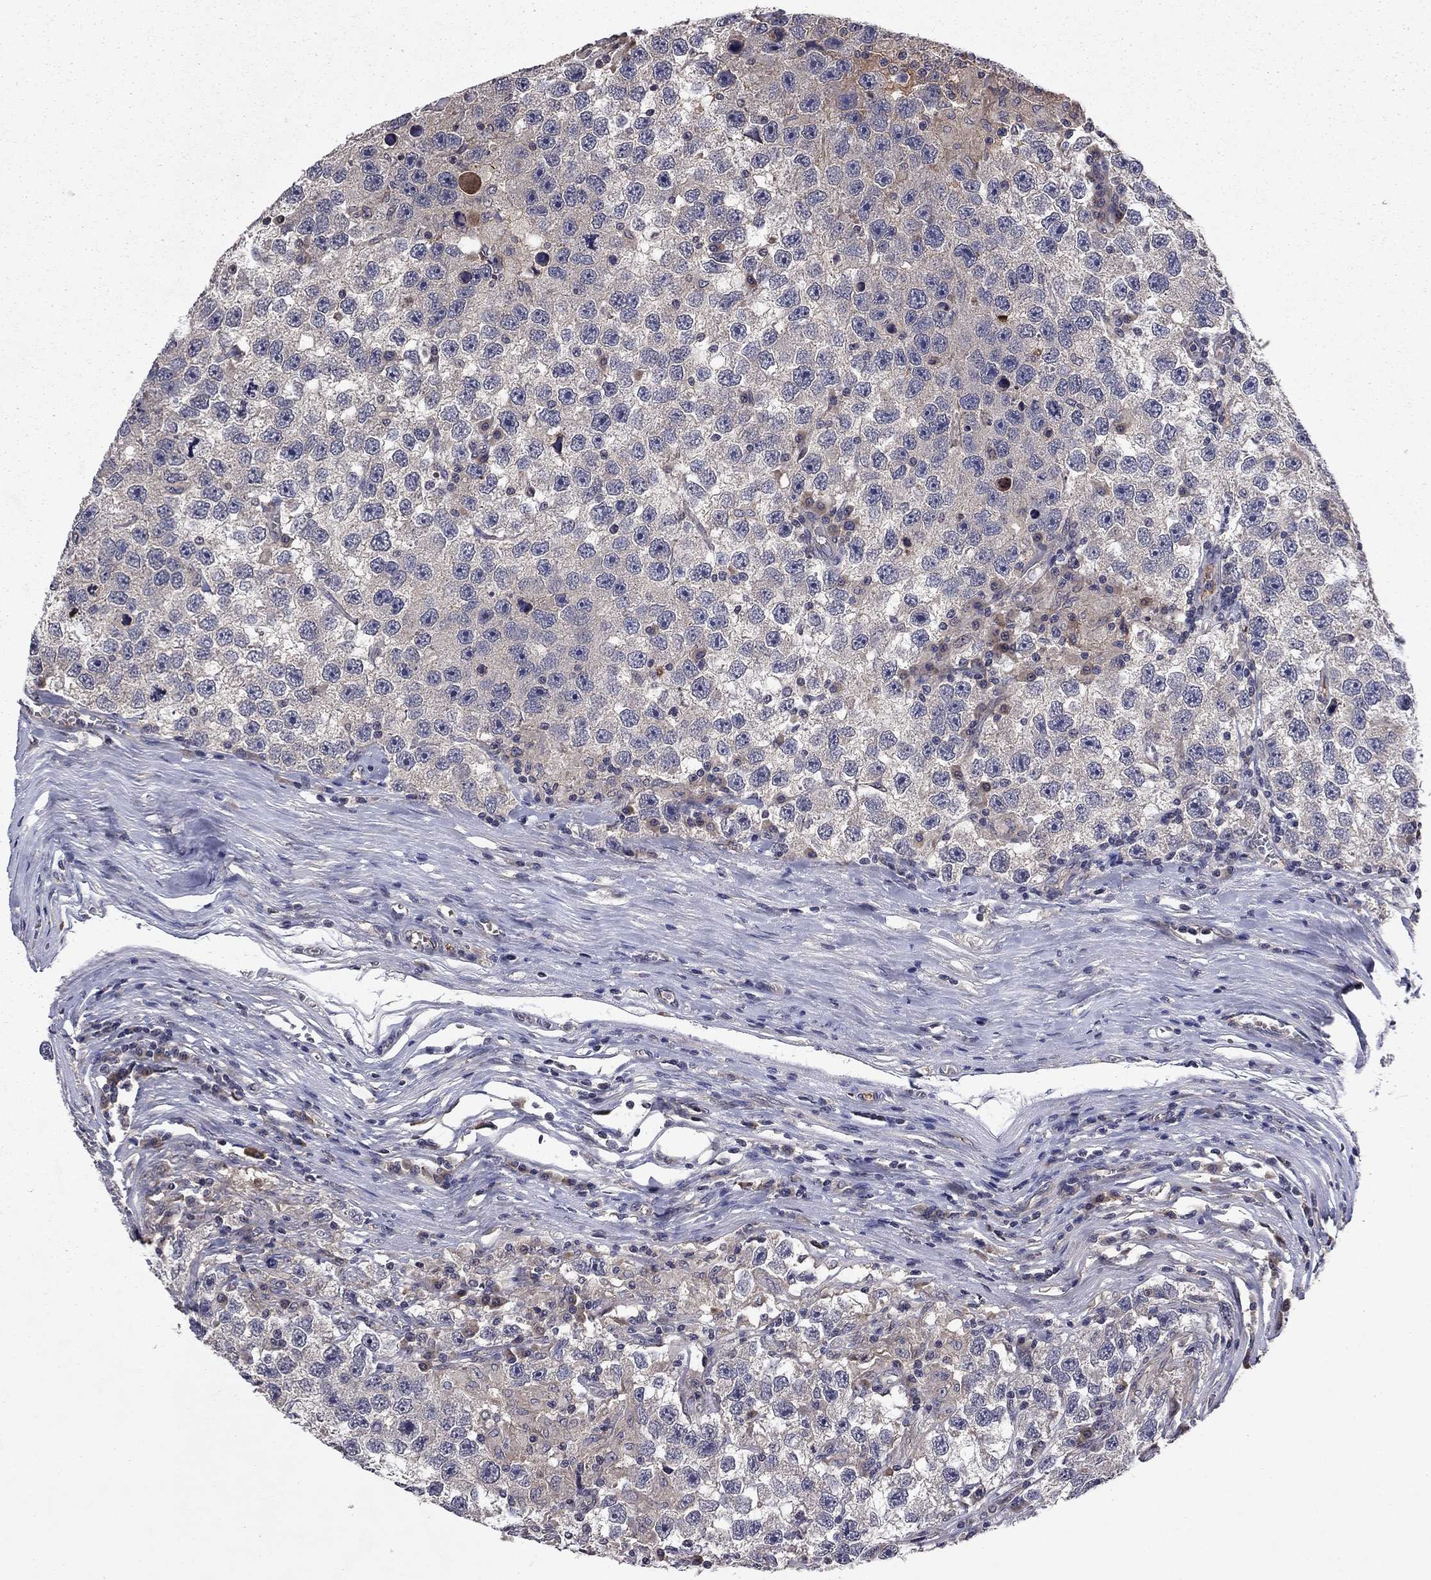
{"staining": {"intensity": "negative", "quantity": "none", "location": "none"}, "tissue": "testis cancer", "cell_type": "Tumor cells", "image_type": "cancer", "snomed": [{"axis": "morphology", "description": "Seminoma, NOS"}, {"axis": "topography", "description": "Testis"}], "caption": "Testis cancer (seminoma) was stained to show a protein in brown. There is no significant expression in tumor cells.", "gene": "PROS1", "patient": {"sex": "male", "age": 26}}